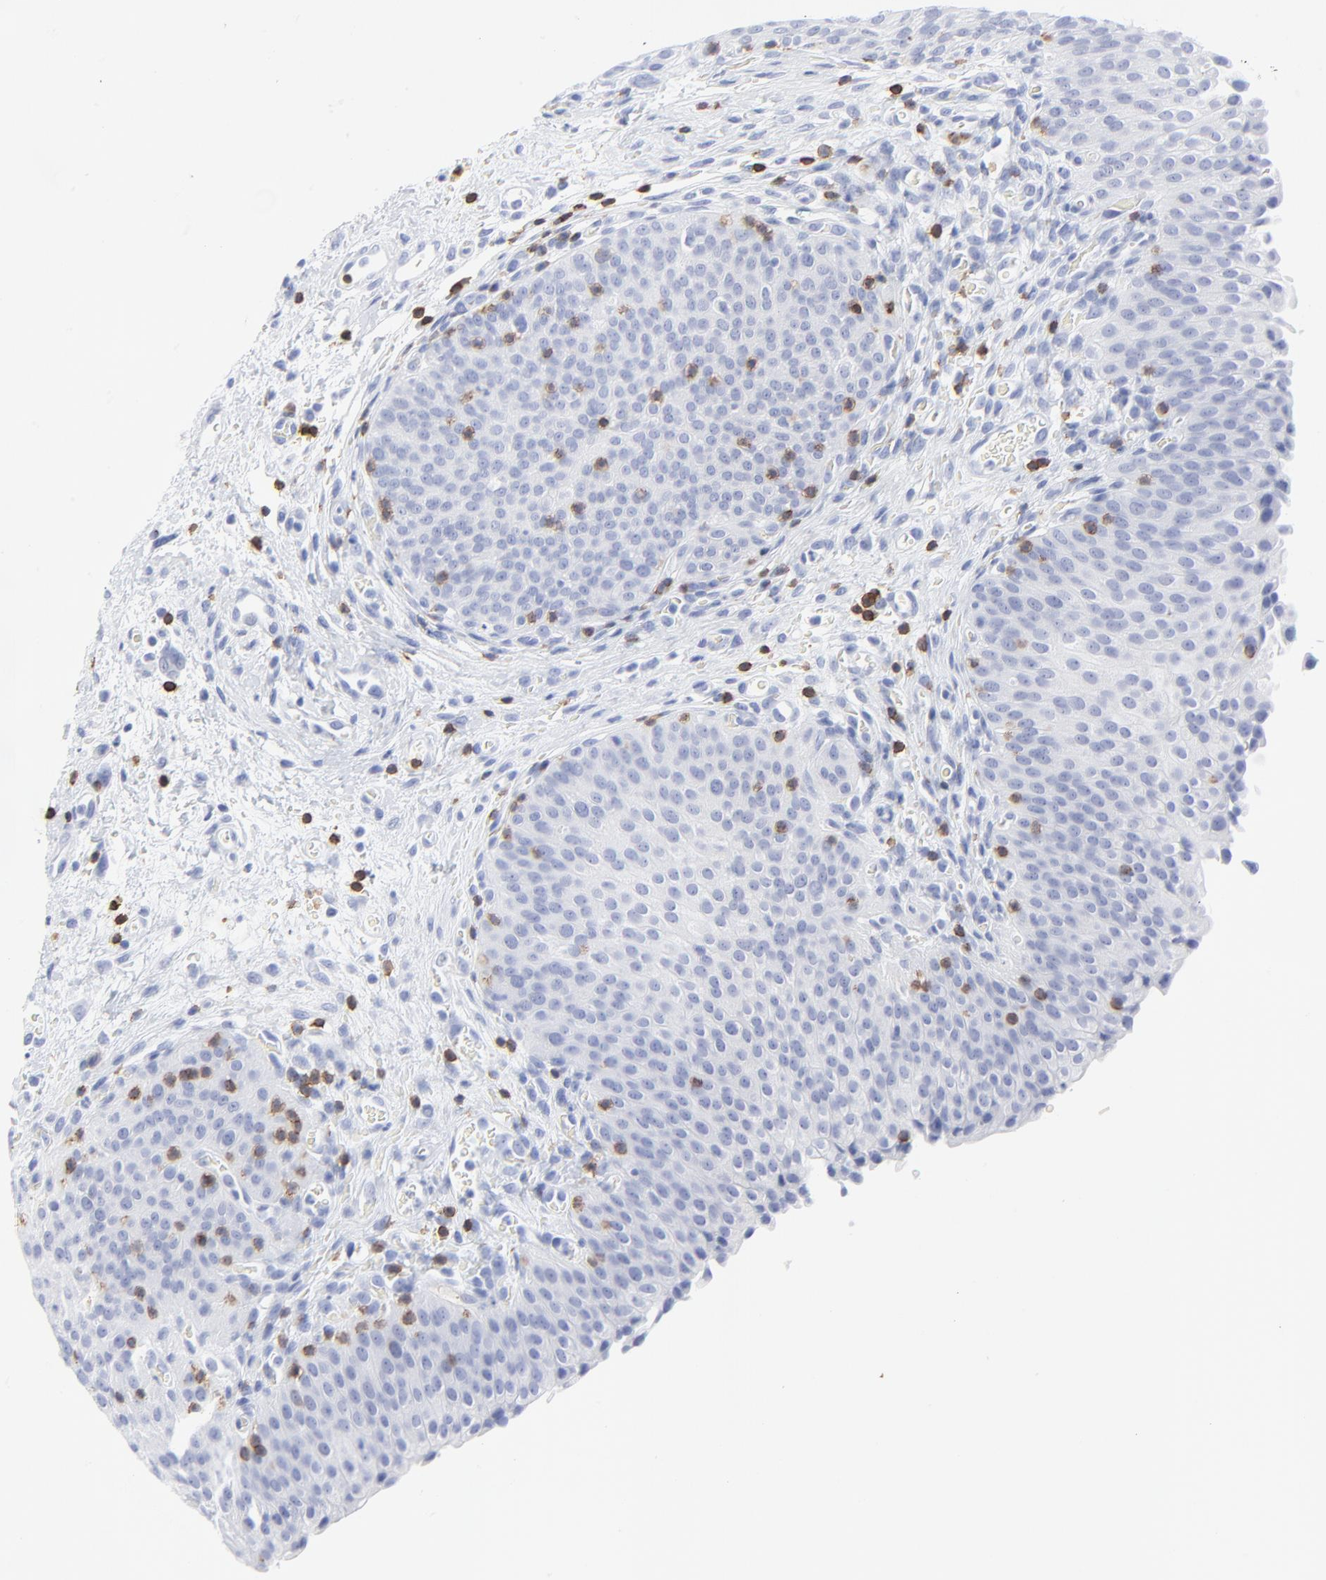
{"staining": {"intensity": "negative", "quantity": "none", "location": "none"}, "tissue": "urinary bladder", "cell_type": "Urothelial cells", "image_type": "normal", "snomed": [{"axis": "morphology", "description": "Normal tissue, NOS"}, {"axis": "morphology", "description": "Dysplasia, NOS"}, {"axis": "topography", "description": "Urinary bladder"}], "caption": "High power microscopy image of an immunohistochemistry (IHC) image of unremarkable urinary bladder, revealing no significant positivity in urothelial cells. The staining was performed using DAB (3,3'-diaminobenzidine) to visualize the protein expression in brown, while the nuclei were stained in blue with hematoxylin (Magnification: 20x).", "gene": "LCK", "patient": {"sex": "male", "age": 35}}